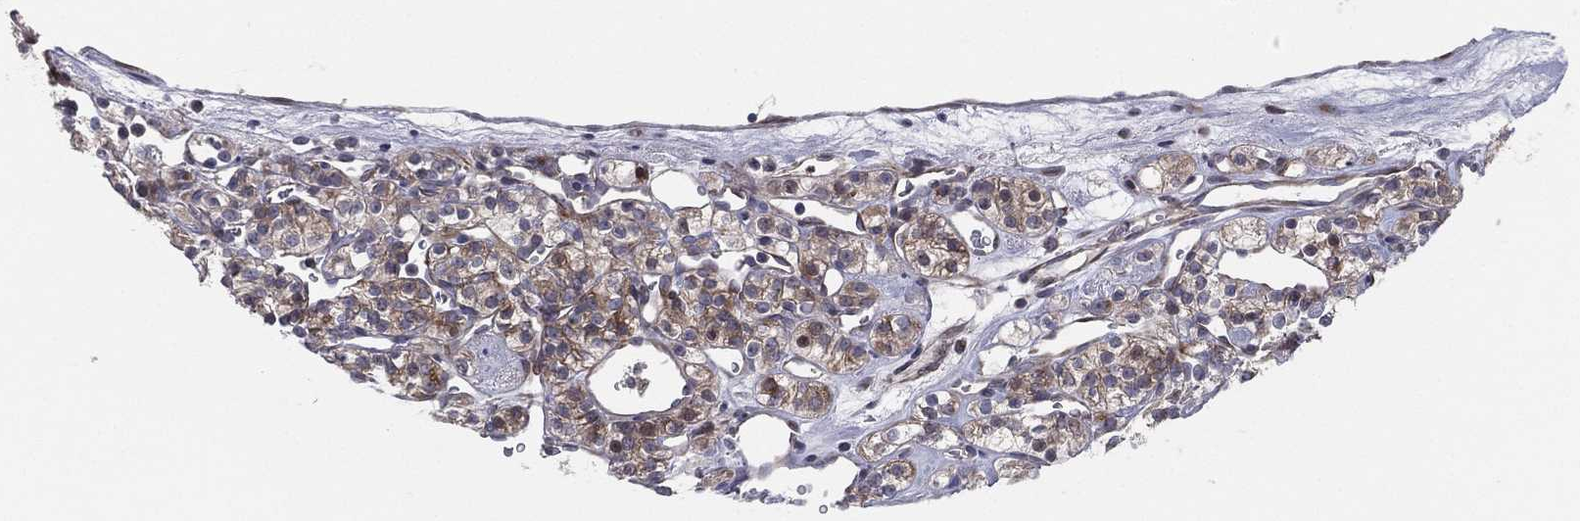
{"staining": {"intensity": "moderate", "quantity": "<25%", "location": "cytoplasmic/membranous"}, "tissue": "renal cancer", "cell_type": "Tumor cells", "image_type": "cancer", "snomed": [{"axis": "morphology", "description": "Adenocarcinoma, NOS"}, {"axis": "topography", "description": "Kidney"}], "caption": "Immunohistochemical staining of renal cancer (adenocarcinoma) reveals low levels of moderate cytoplasmic/membranous protein positivity in approximately <25% of tumor cells.", "gene": "UTP14A", "patient": {"sex": "male", "age": 77}}